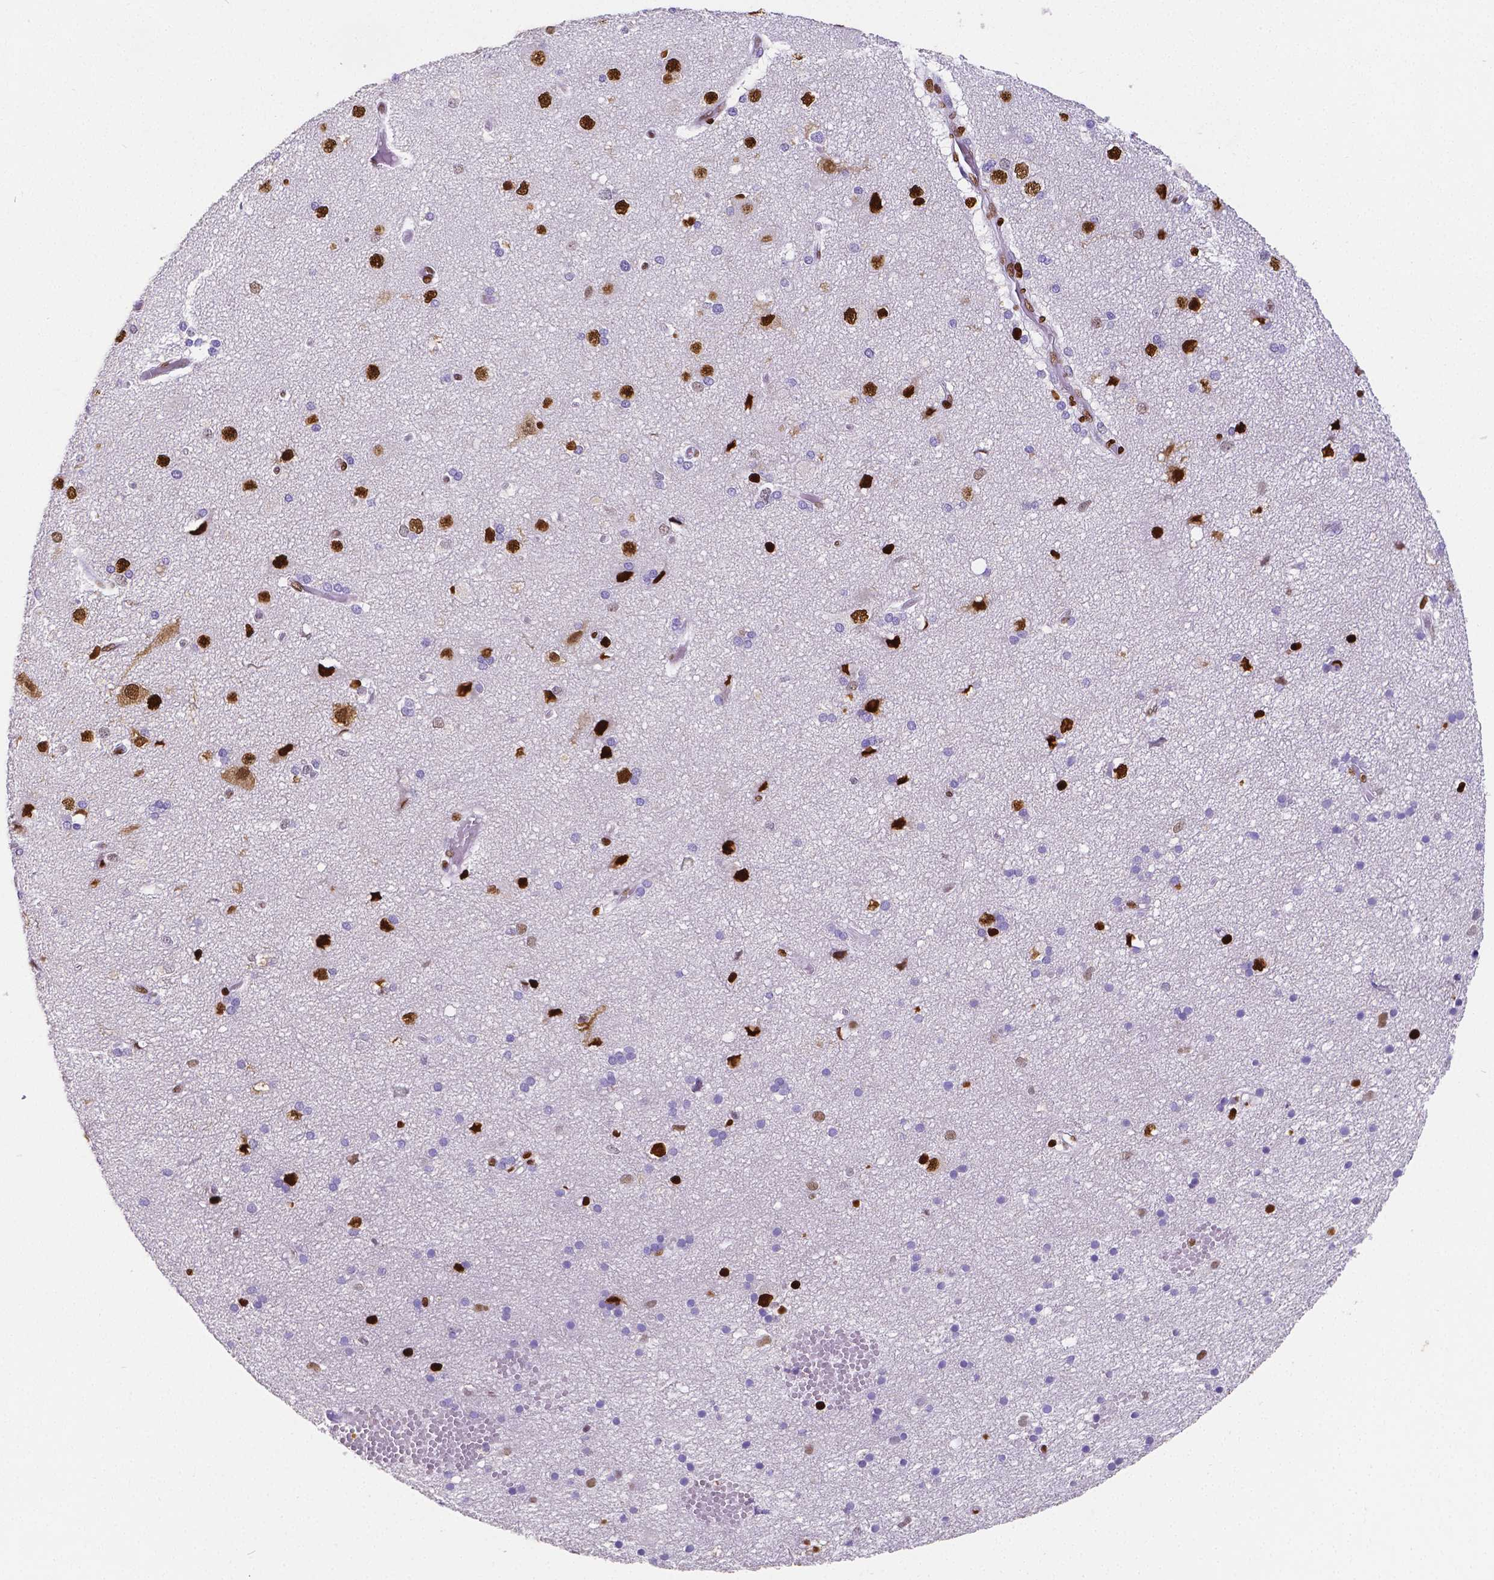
{"staining": {"intensity": "strong", "quantity": "<25%", "location": "nuclear"}, "tissue": "cerebral cortex", "cell_type": "Endothelial cells", "image_type": "normal", "snomed": [{"axis": "morphology", "description": "Normal tissue, NOS"}, {"axis": "morphology", "description": "Glioma, malignant, High grade"}, {"axis": "topography", "description": "Cerebral cortex"}], "caption": "About <25% of endothelial cells in unremarkable cerebral cortex exhibit strong nuclear protein positivity as visualized by brown immunohistochemical staining.", "gene": "MEF2C", "patient": {"sex": "male", "age": 71}}